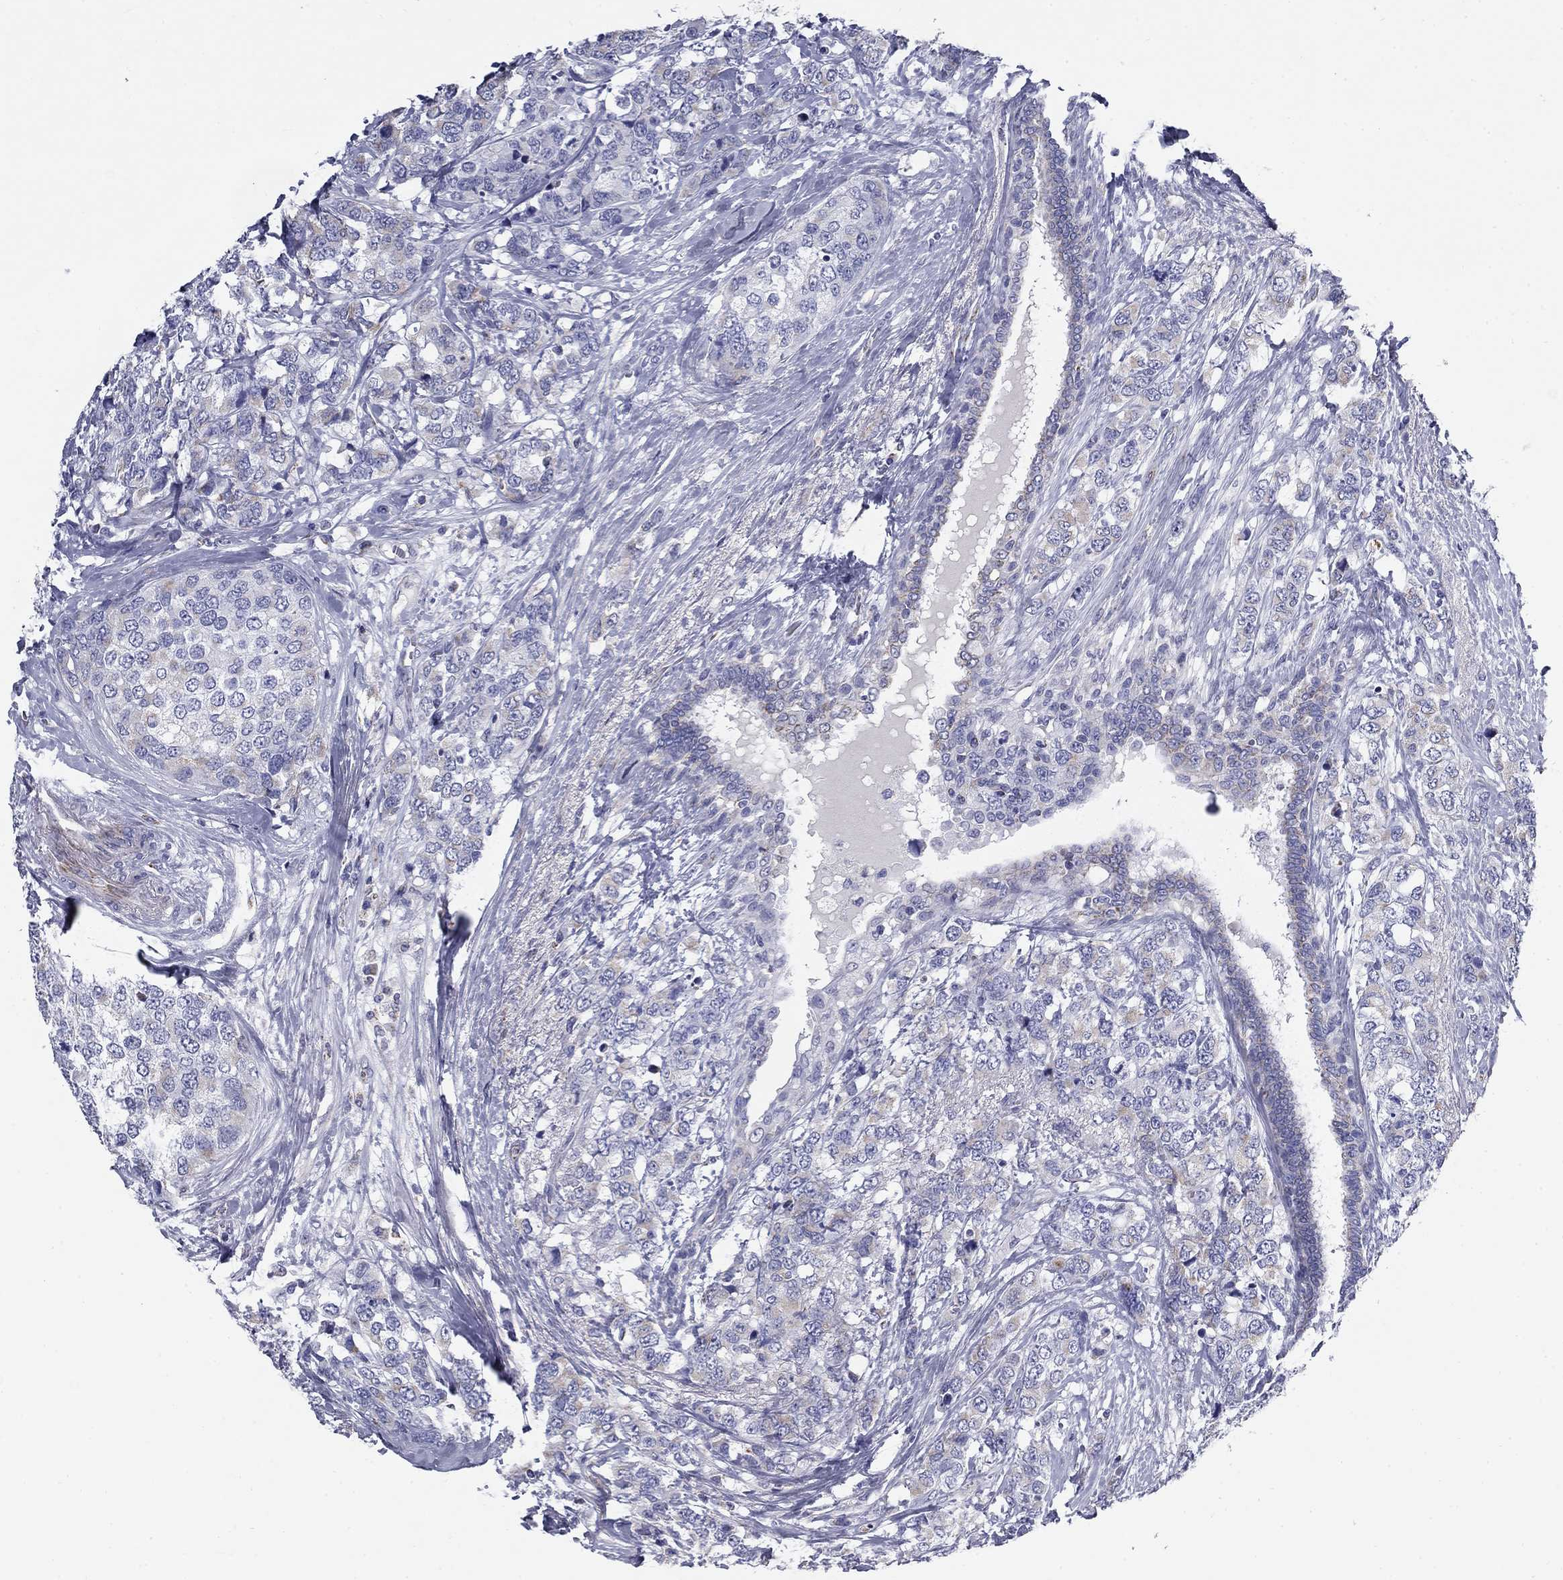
{"staining": {"intensity": "weak", "quantity": "<25%", "location": "cytoplasmic/membranous"}, "tissue": "breast cancer", "cell_type": "Tumor cells", "image_type": "cancer", "snomed": [{"axis": "morphology", "description": "Lobular carcinoma"}, {"axis": "topography", "description": "Breast"}], "caption": "Photomicrograph shows no significant protein expression in tumor cells of breast lobular carcinoma. Brightfield microscopy of IHC stained with DAB (3,3'-diaminobenzidine) (brown) and hematoxylin (blue), captured at high magnification.", "gene": "NDUFA4L2", "patient": {"sex": "female", "age": 59}}